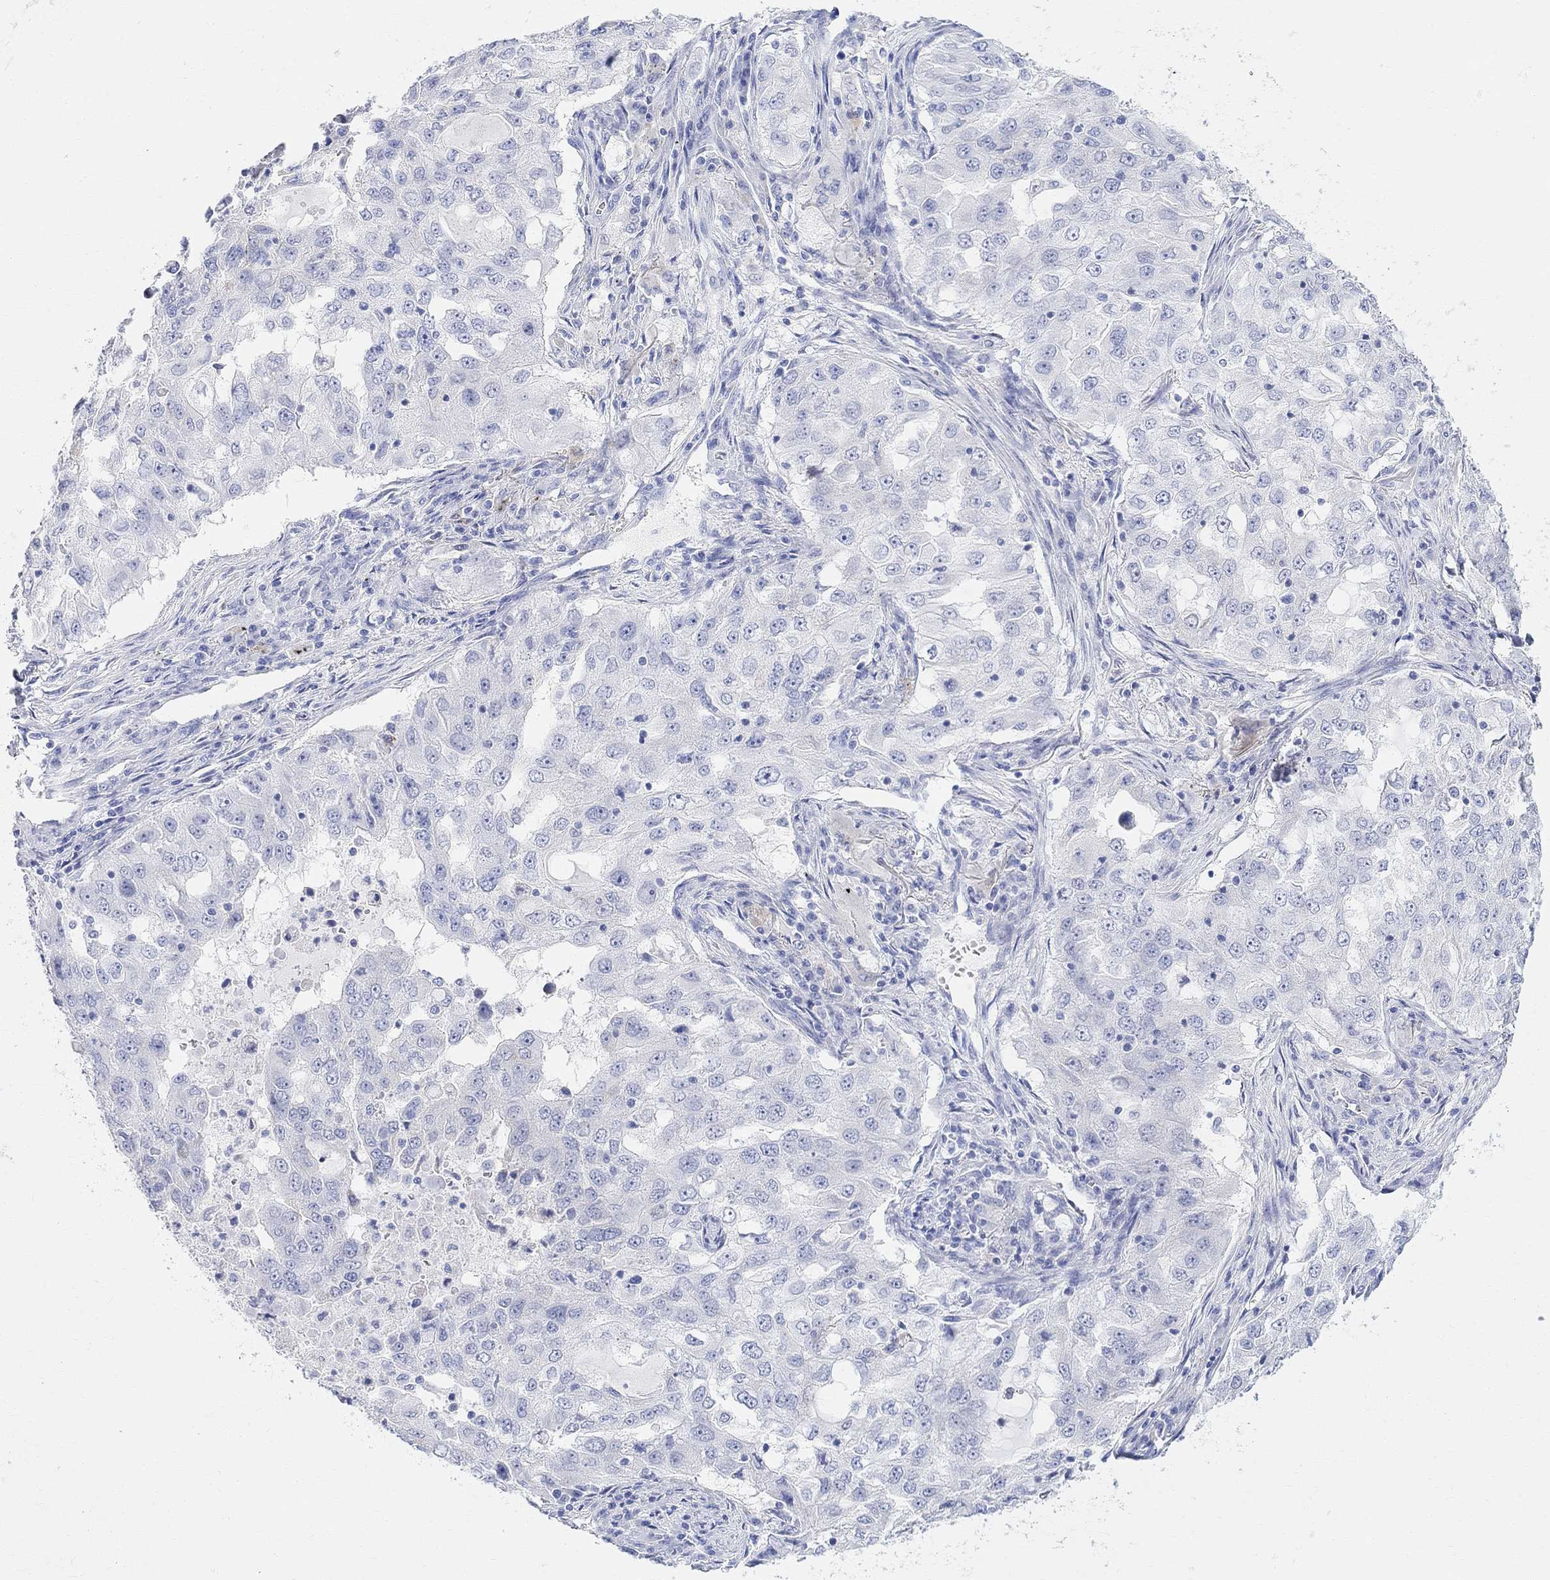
{"staining": {"intensity": "negative", "quantity": "none", "location": "none"}, "tissue": "lung cancer", "cell_type": "Tumor cells", "image_type": "cancer", "snomed": [{"axis": "morphology", "description": "Adenocarcinoma, NOS"}, {"axis": "topography", "description": "Lung"}], "caption": "Tumor cells are negative for protein expression in human lung adenocarcinoma.", "gene": "RETNLB", "patient": {"sex": "female", "age": 61}}